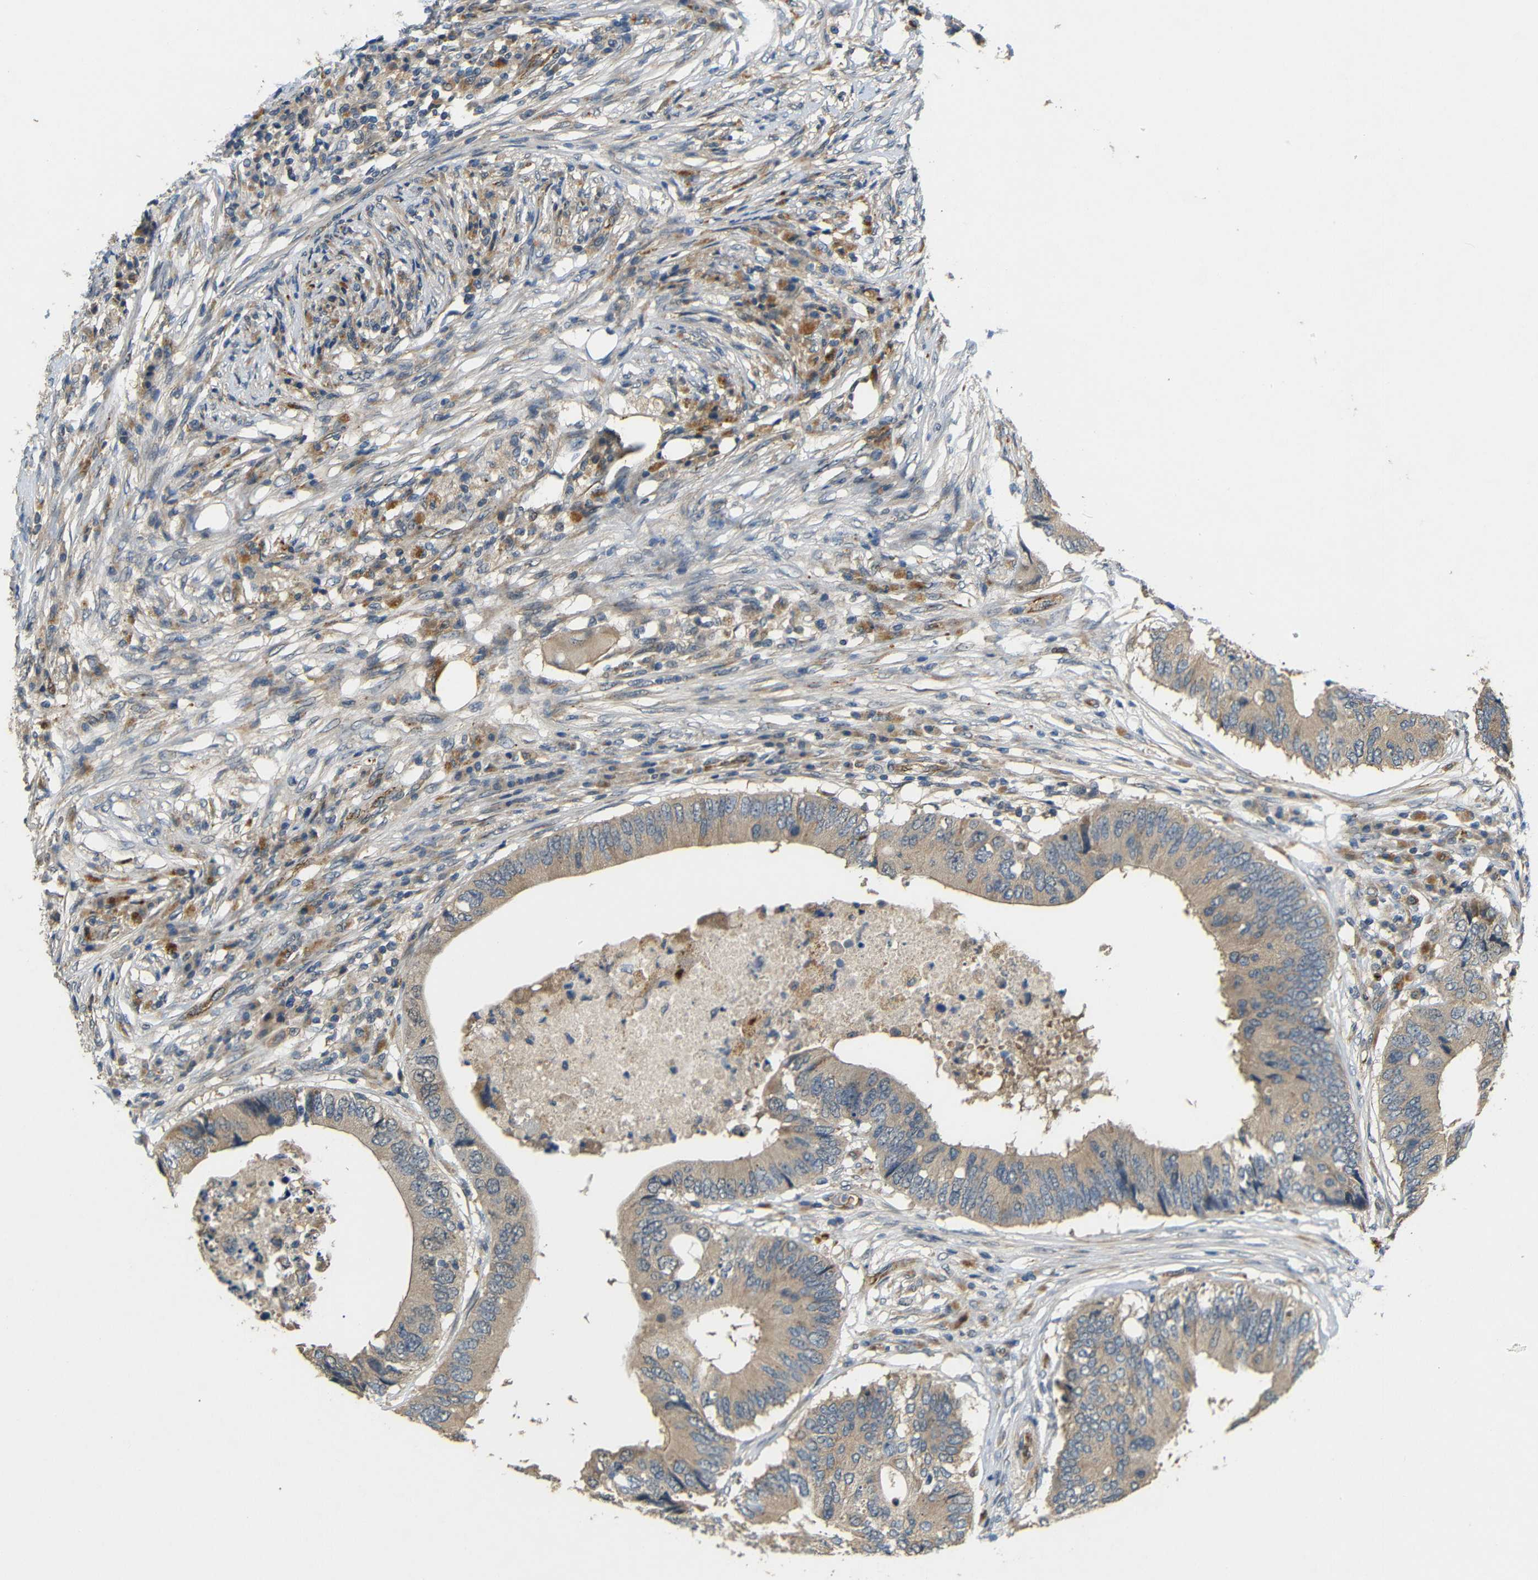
{"staining": {"intensity": "weak", "quantity": ">75%", "location": "cytoplasmic/membranous"}, "tissue": "colorectal cancer", "cell_type": "Tumor cells", "image_type": "cancer", "snomed": [{"axis": "morphology", "description": "Adenocarcinoma, NOS"}, {"axis": "topography", "description": "Colon"}], "caption": "Protein expression analysis of human colorectal cancer reveals weak cytoplasmic/membranous positivity in about >75% of tumor cells. (DAB (3,3'-diaminobenzidine) = brown stain, brightfield microscopy at high magnification).", "gene": "ATP7A", "patient": {"sex": "male", "age": 71}}